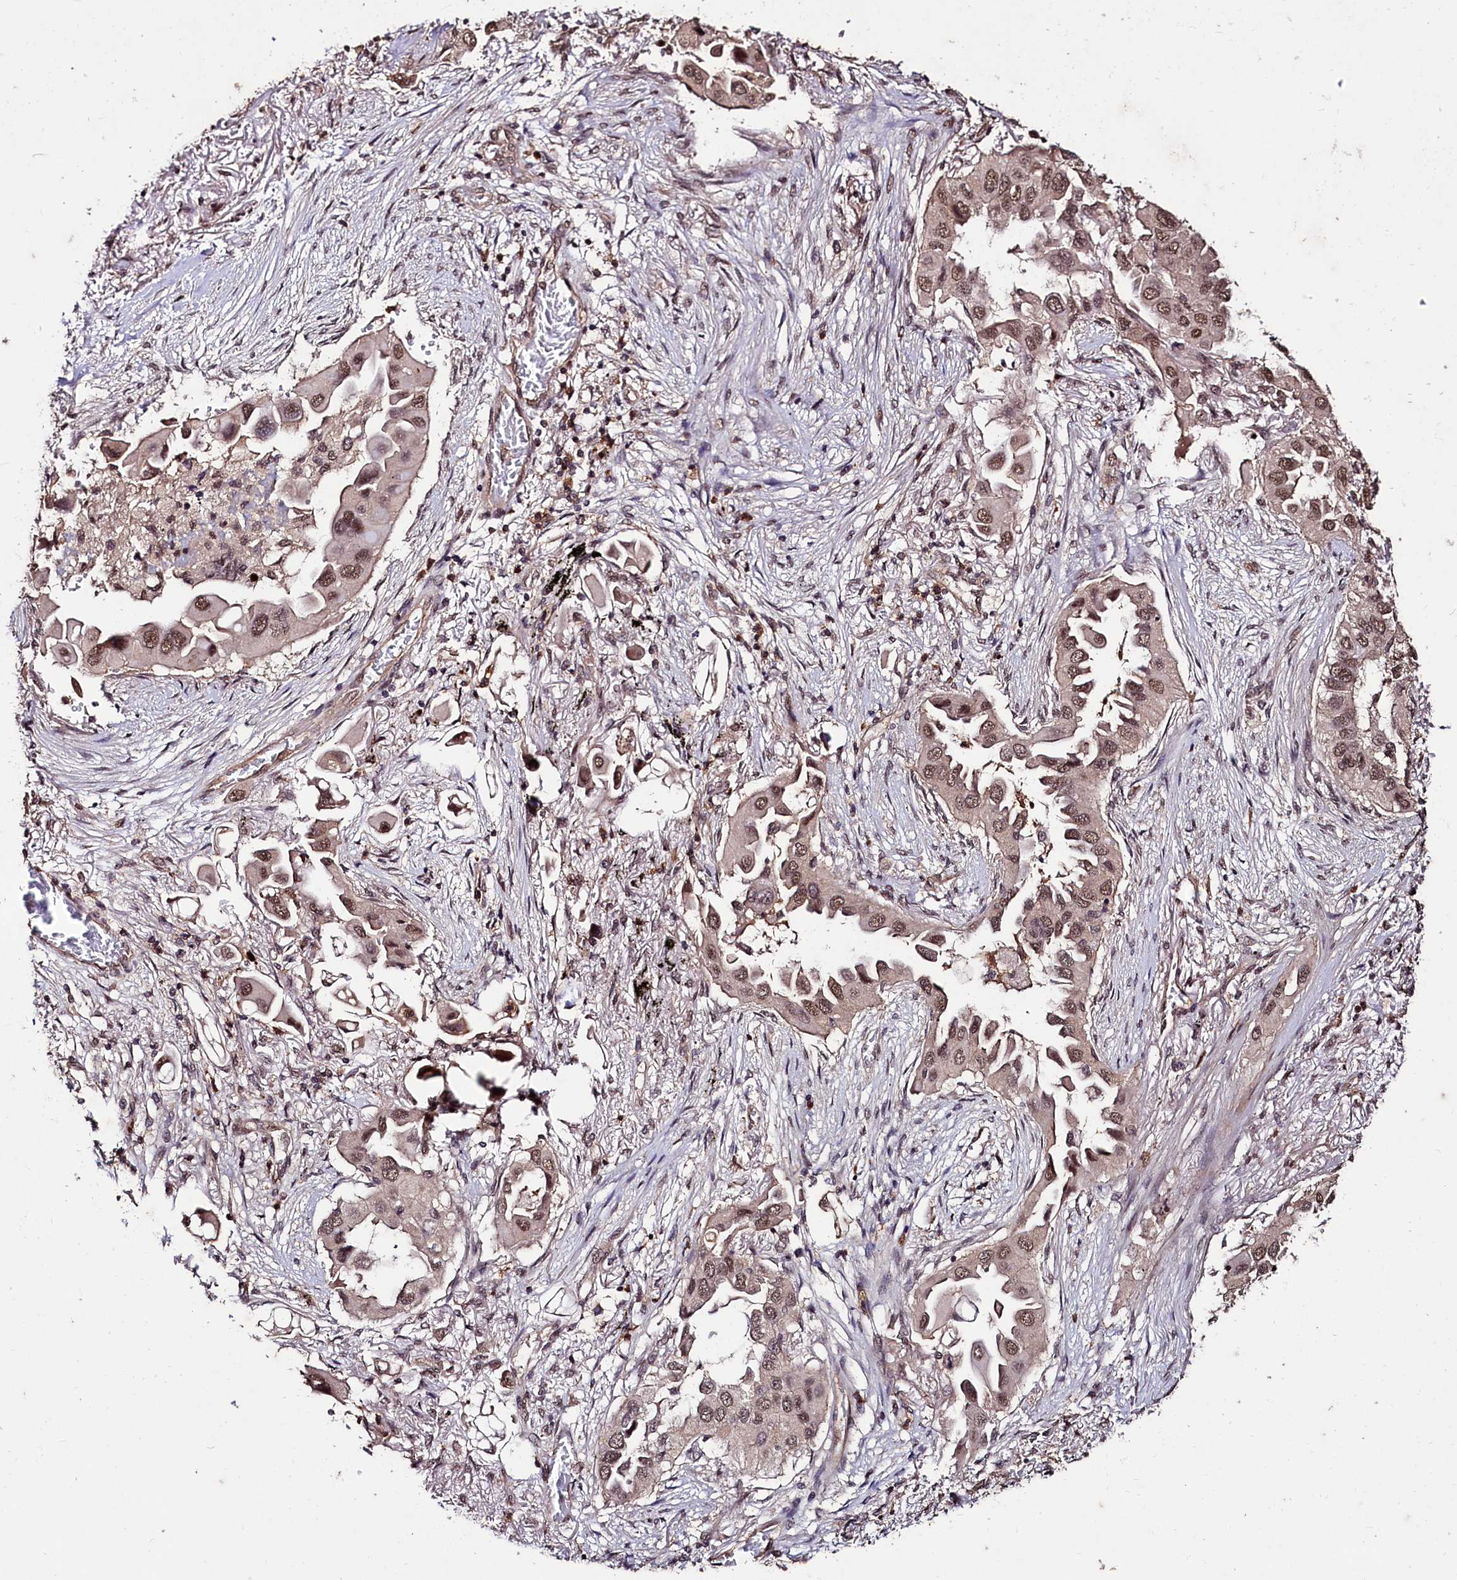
{"staining": {"intensity": "moderate", "quantity": ">75%", "location": "nuclear"}, "tissue": "lung cancer", "cell_type": "Tumor cells", "image_type": "cancer", "snomed": [{"axis": "morphology", "description": "Adenocarcinoma, NOS"}, {"axis": "topography", "description": "Lung"}], "caption": "The photomicrograph reveals staining of lung adenocarcinoma, revealing moderate nuclear protein expression (brown color) within tumor cells.", "gene": "KLRB1", "patient": {"sex": "female", "age": 76}}